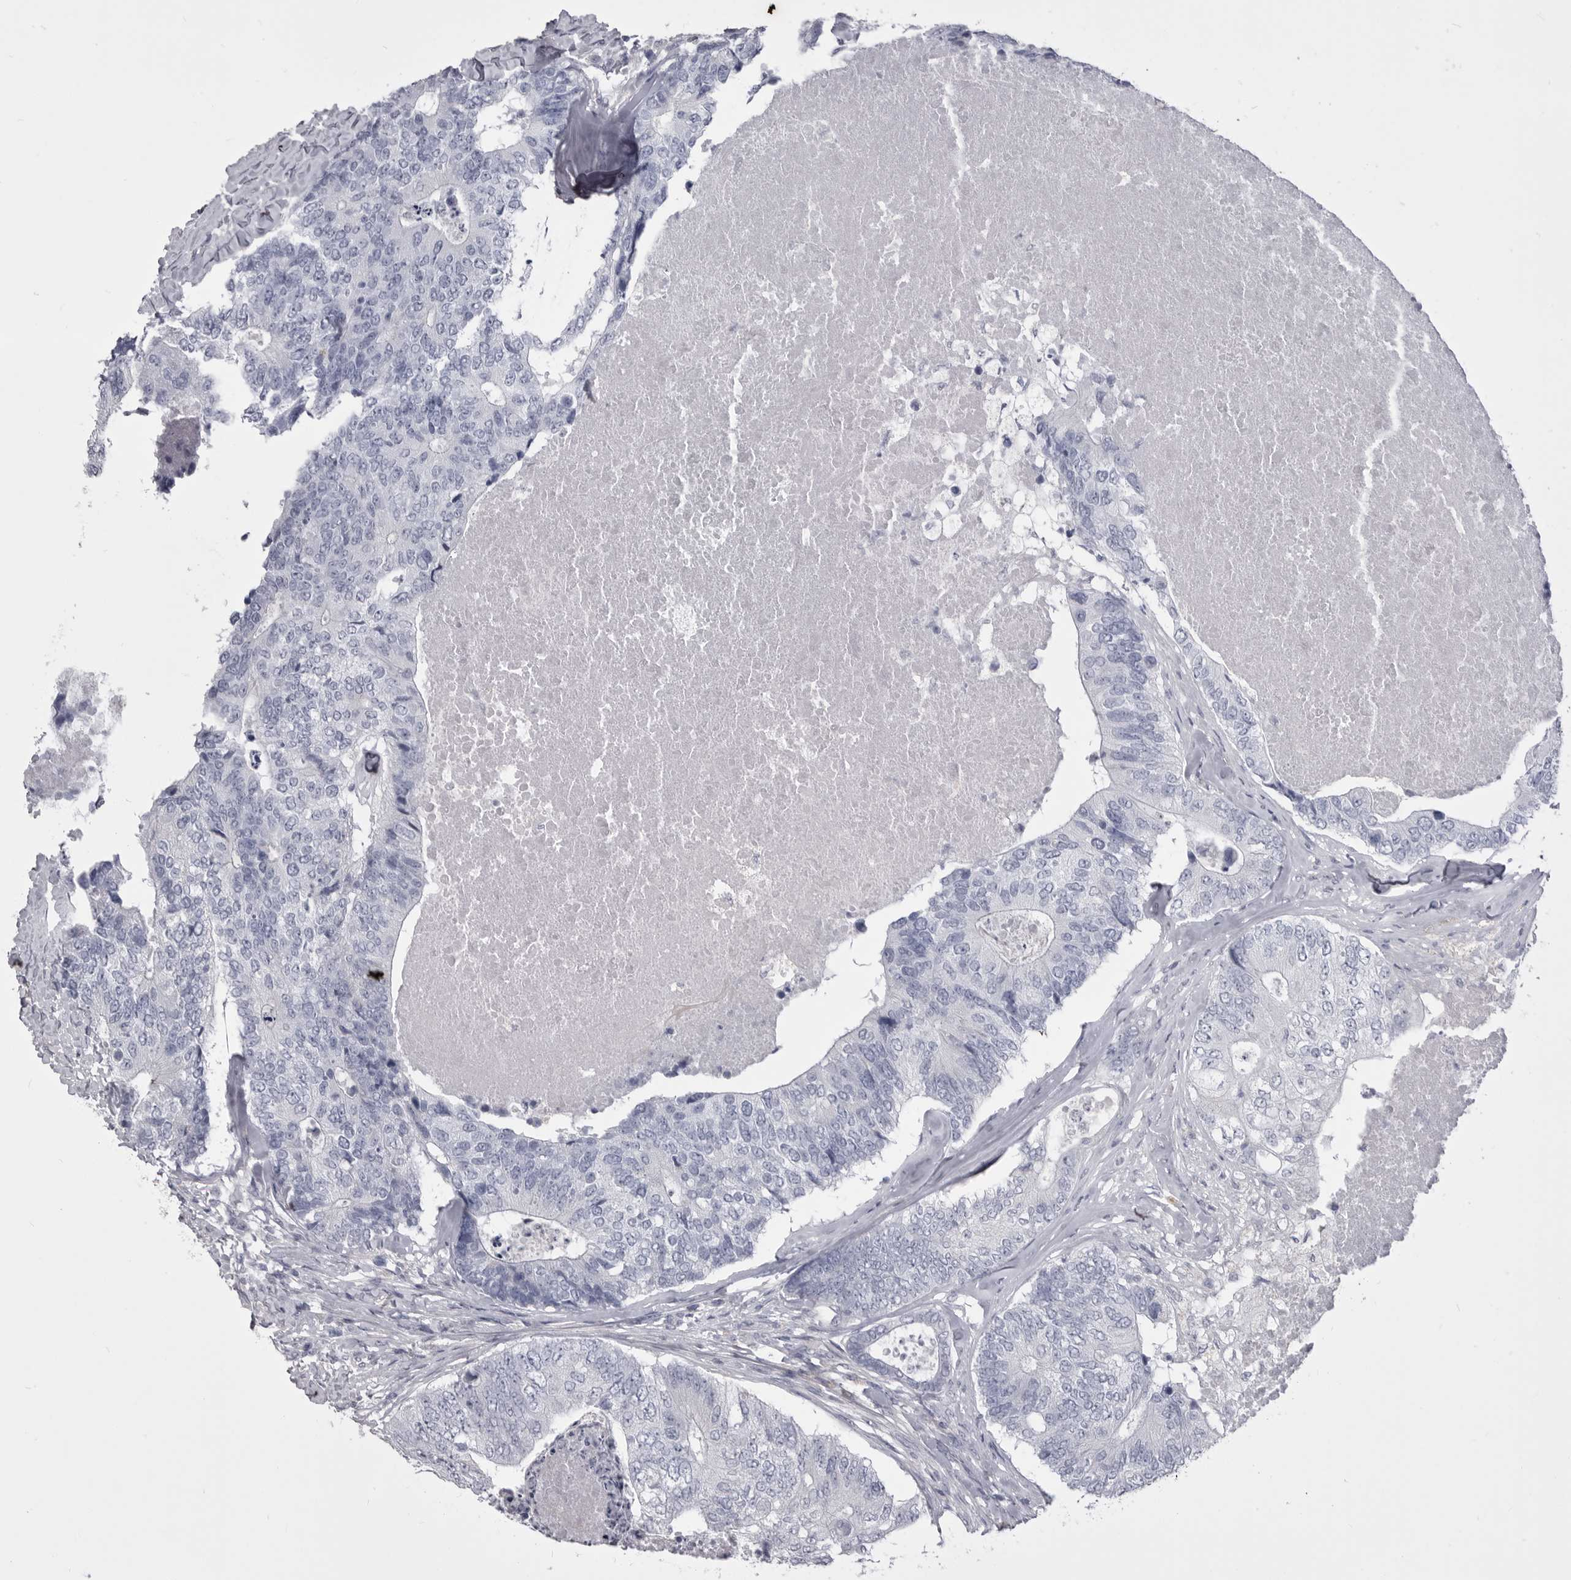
{"staining": {"intensity": "negative", "quantity": "none", "location": "none"}, "tissue": "colorectal cancer", "cell_type": "Tumor cells", "image_type": "cancer", "snomed": [{"axis": "morphology", "description": "Adenocarcinoma, NOS"}, {"axis": "topography", "description": "Colon"}], "caption": "Tumor cells show no significant protein staining in adenocarcinoma (colorectal).", "gene": "ANK2", "patient": {"sex": "female", "age": 67}}